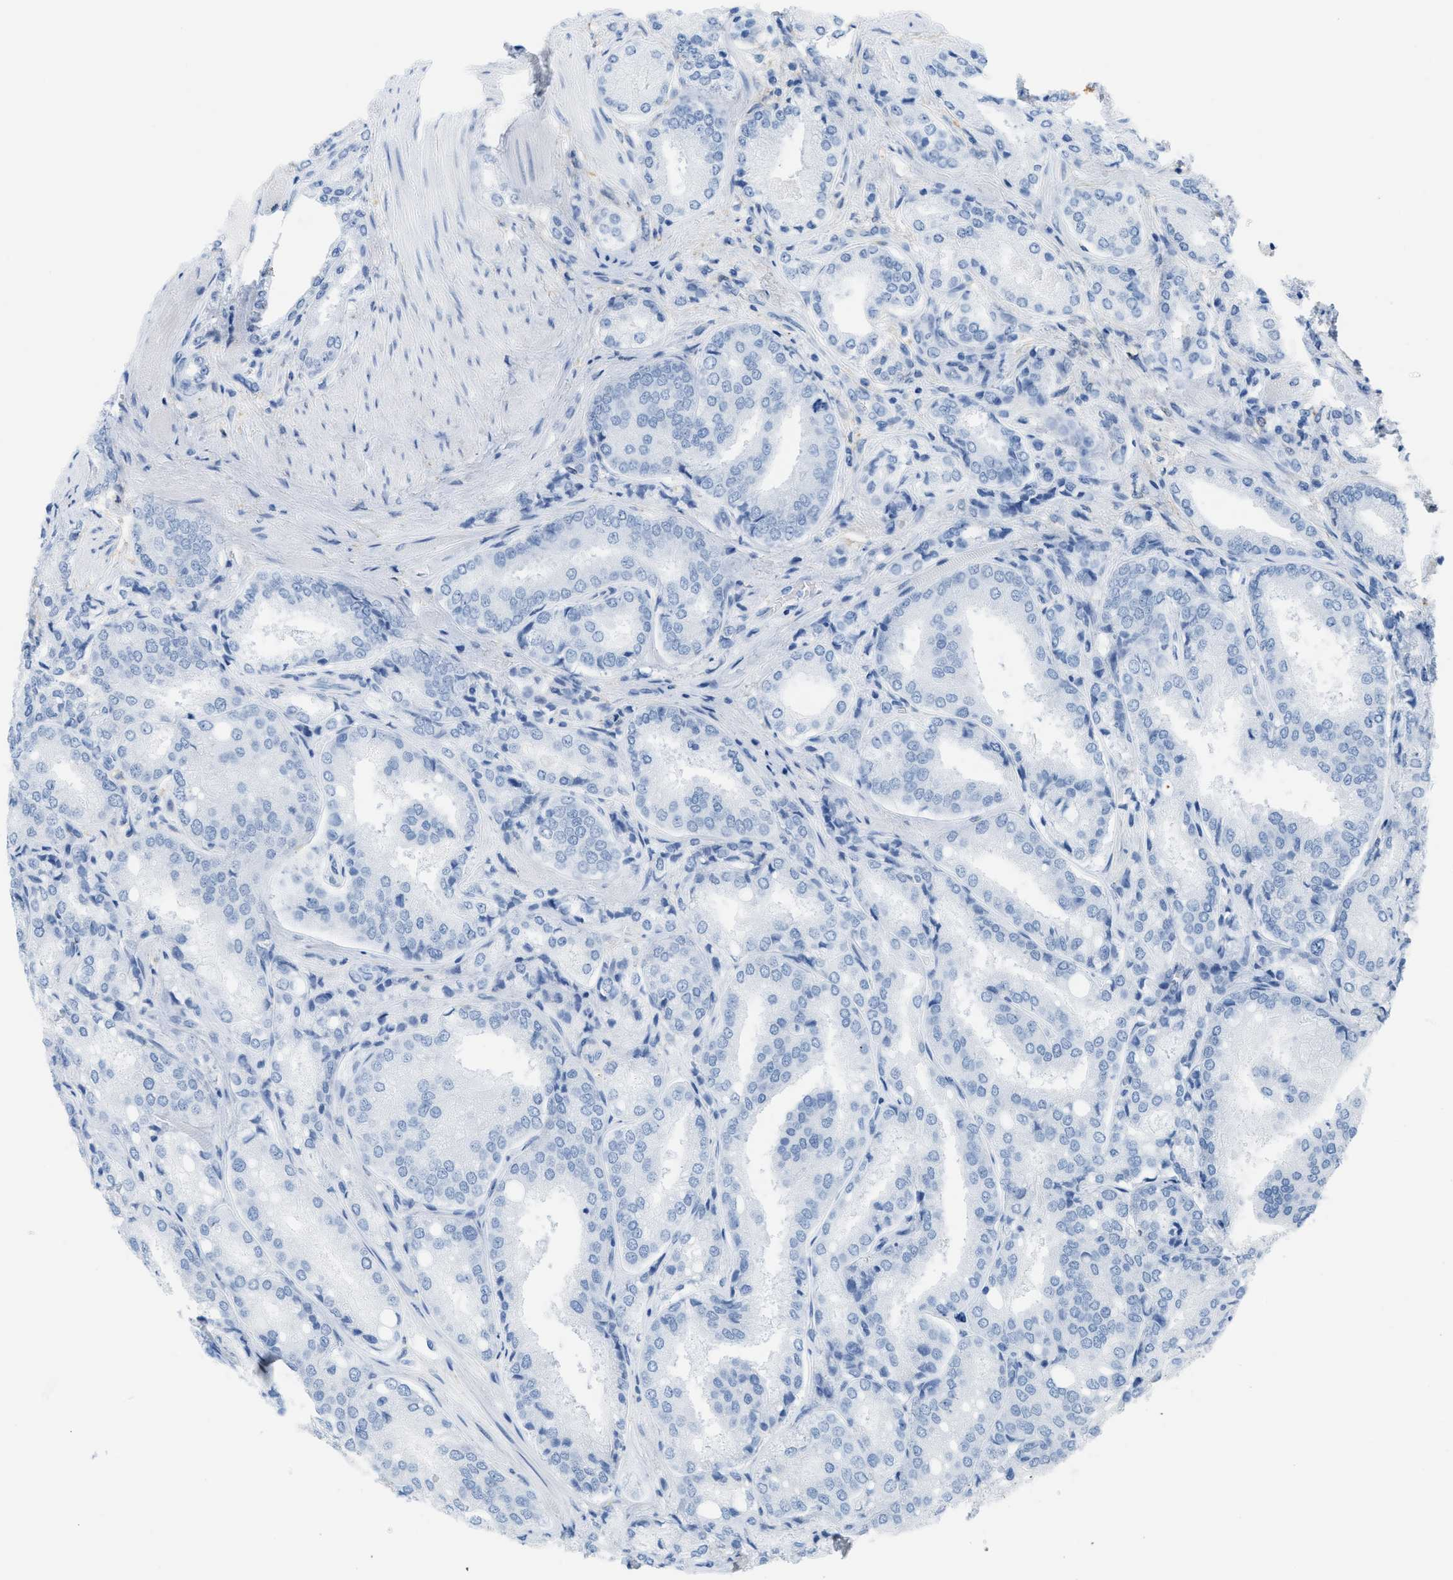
{"staining": {"intensity": "negative", "quantity": "none", "location": "none"}, "tissue": "prostate cancer", "cell_type": "Tumor cells", "image_type": "cancer", "snomed": [{"axis": "morphology", "description": "Adenocarcinoma, High grade"}, {"axis": "topography", "description": "Prostate"}], "caption": "A high-resolution photomicrograph shows immunohistochemistry (IHC) staining of high-grade adenocarcinoma (prostate), which displays no significant staining in tumor cells. (DAB (3,3'-diaminobenzidine) IHC, high magnification).", "gene": "ASGR1", "patient": {"sex": "male", "age": 50}}